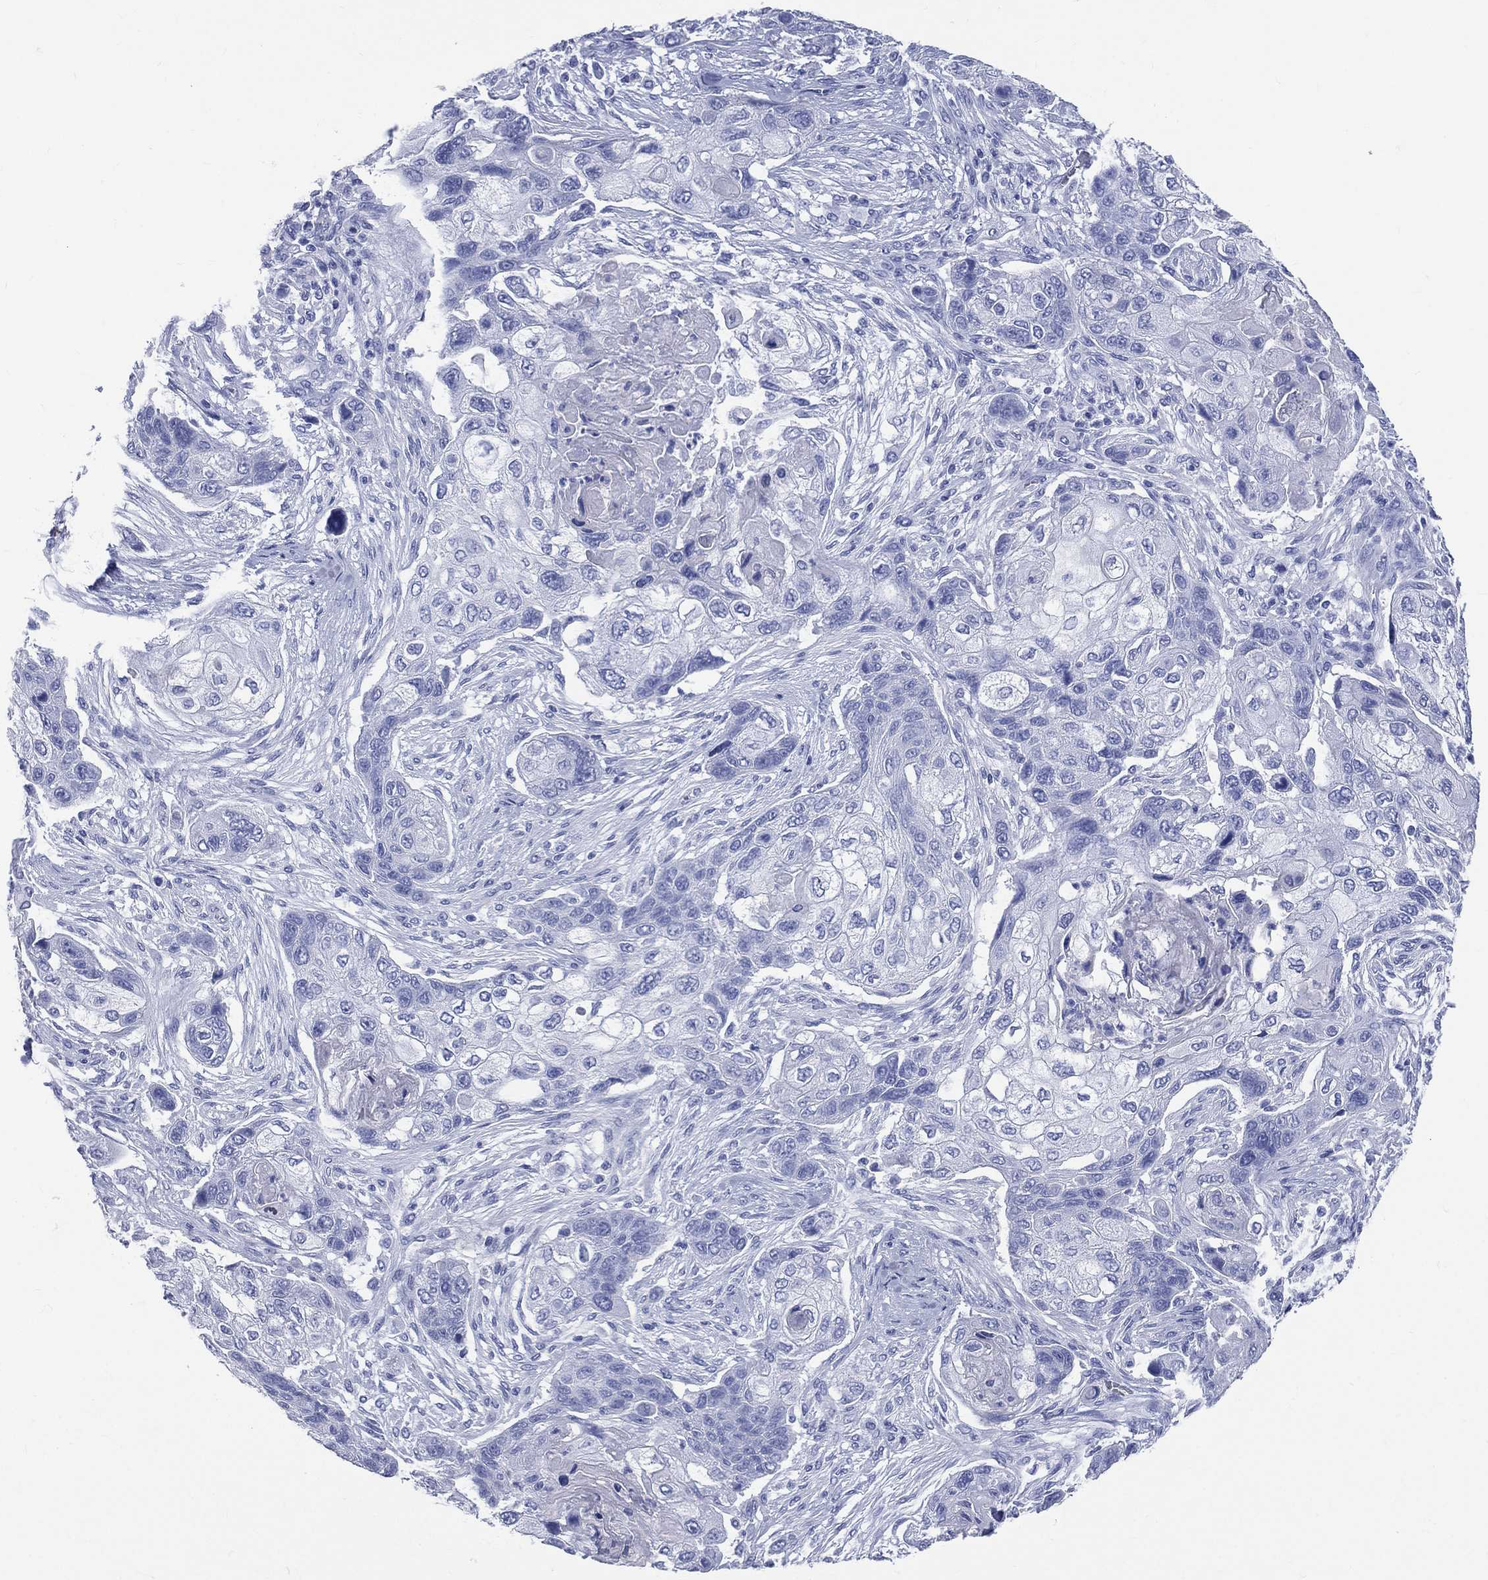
{"staining": {"intensity": "negative", "quantity": "none", "location": "none"}, "tissue": "lung cancer", "cell_type": "Tumor cells", "image_type": "cancer", "snomed": [{"axis": "morphology", "description": "Squamous cell carcinoma, NOS"}, {"axis": "topography", "description": "Lung"}], "caption": "Lung cancer (squamous cell carcinoma) stained for a protein using immunohistochemistry demonstrates no expression tumor cells.", "gene": "SYP", "patient": {"sex": "male", "age": 69}}